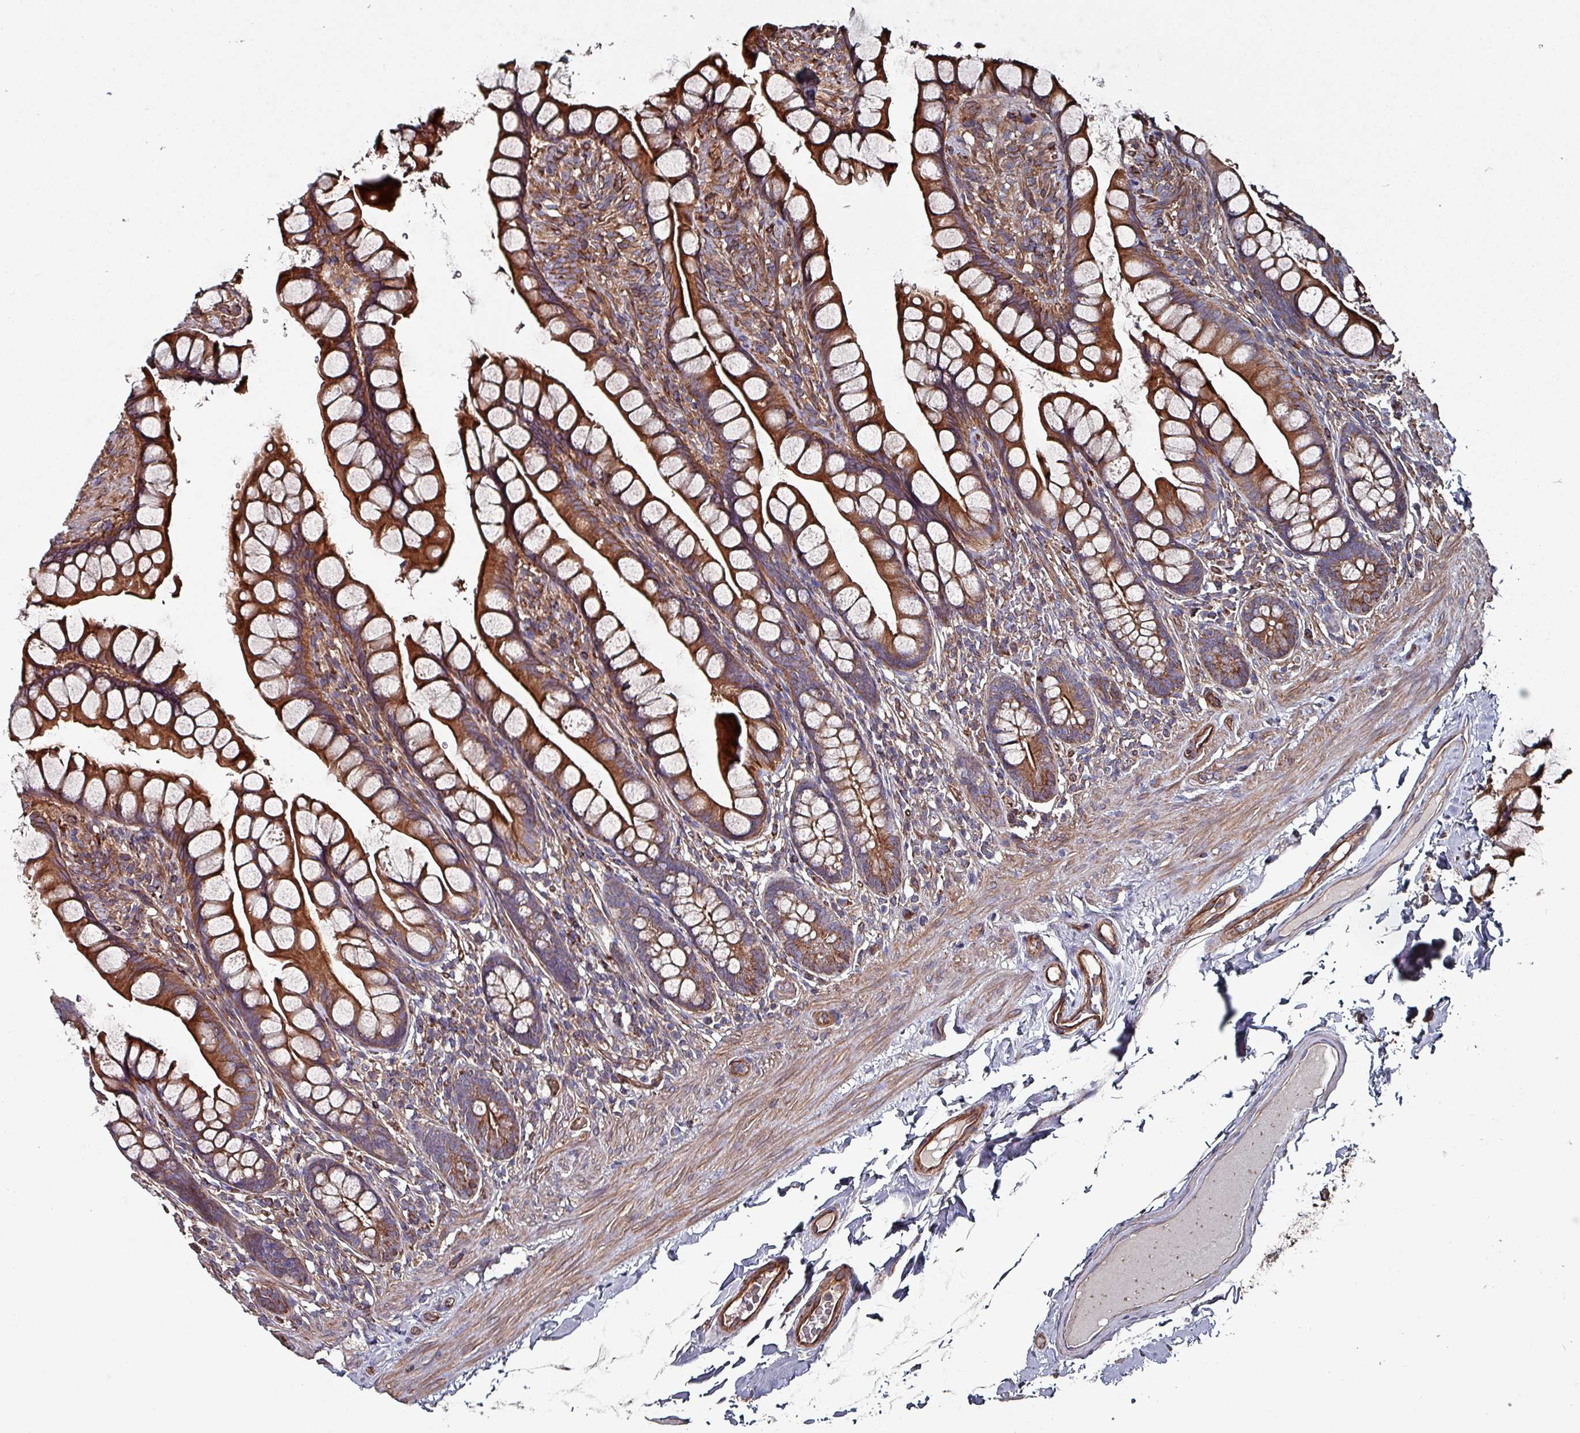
{"staining": {"intensity": "strong", "quantity": ">75%", "location": "cytoplasmic/membranous"}, "tissue": "small intestine", "cell_type": "Glandular cells", "image_type": "normal", "snomed": [{"axis": "morphology", "description": "Normal tissue, NOS"}, {"axis": "topography", "description": "Small intestine"}], "caption": "This is a histology image of IHC staining of benign small intestine, which shows strong positivity in the cytoplasmic/membranous of glandular cells.", "gene": "ANO10", "patient": {"sex": "male", "age": 70}}